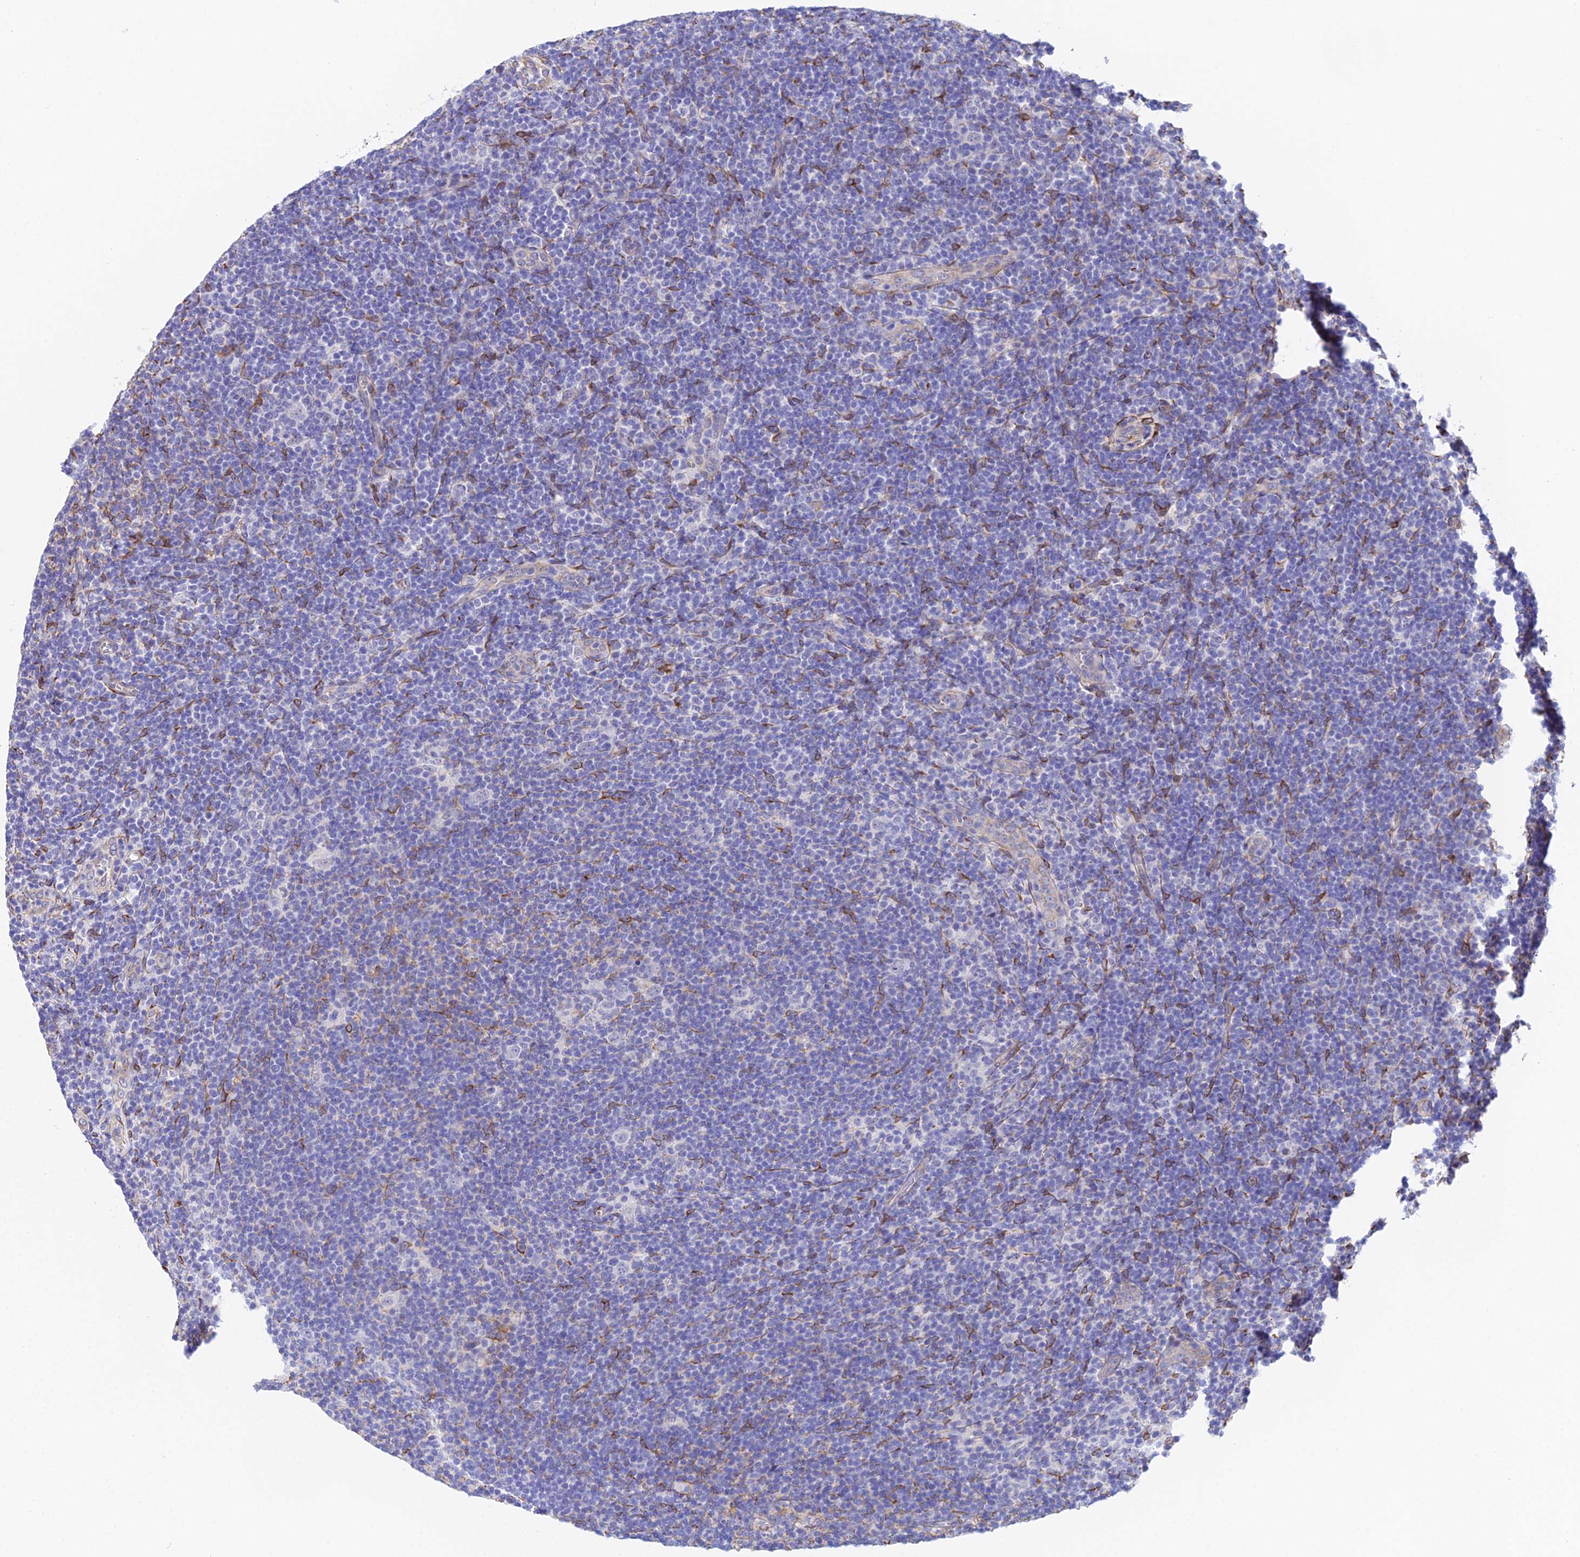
{"staining": {"intensity": "negative", "quantity": "none", "location": "none"}, "tissue": "lymphoma", "cell_type": "Tumor cells", "image_type": "cancer", "snomed": [{"axis": "morphology", "description": "Hodgkin's disease, NOS"}, {"axis": "topography", "description": "Lymph node"}], "caption": "This is an immunohistochemistry histopathology image of lymphoma. There is no expression in tumor cells.", "gene": "MXRA7", "patient": {"sex": "female", "age": 57}}